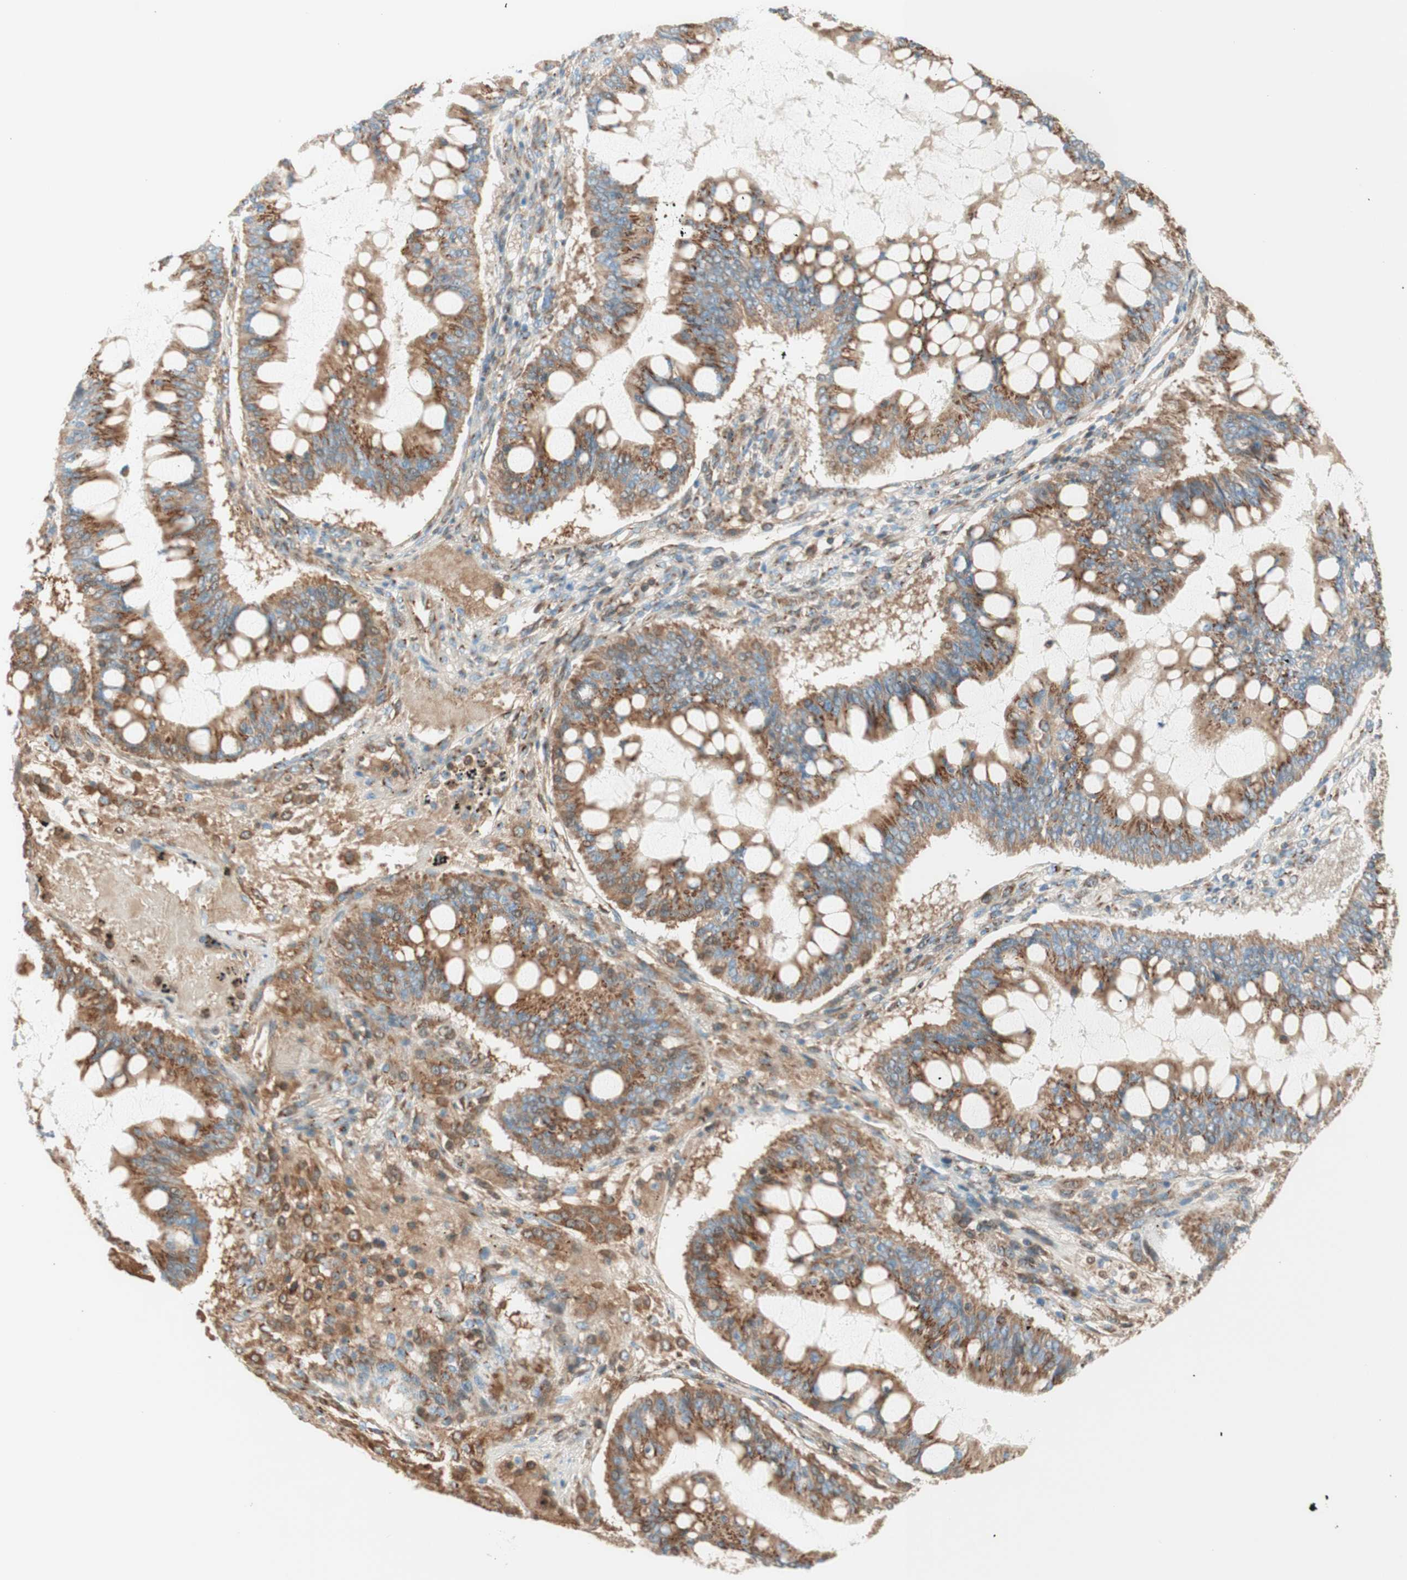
{"staining": {"intensity": "moderate", "quantity": ">75%", "location": "cytoplasmic/membranous"}, "tissue": "ovarian cancer", "cell_type": "Tumor cells", "image_type": "cancer", "snomed": [{"axis": "morphology", "description": "Cystadenocarcinoma, mucinous, NOS"}, {"axis": "topography", "description": "Ovary"}], "caption": "Ovarian cancer (mucinous cystadenocarcinoma) stained with immunohistochemistry shows moderate cytoplasmic/membranous positivity in approximately >75% of tumor cells. The protein of interest is stained brown, and the nuclei are stained in blue (DAB IHC with brightfield microscopy, high magnification).", "gene": "GOLGB1", "patient": {"sex": "female", "age": 73}}